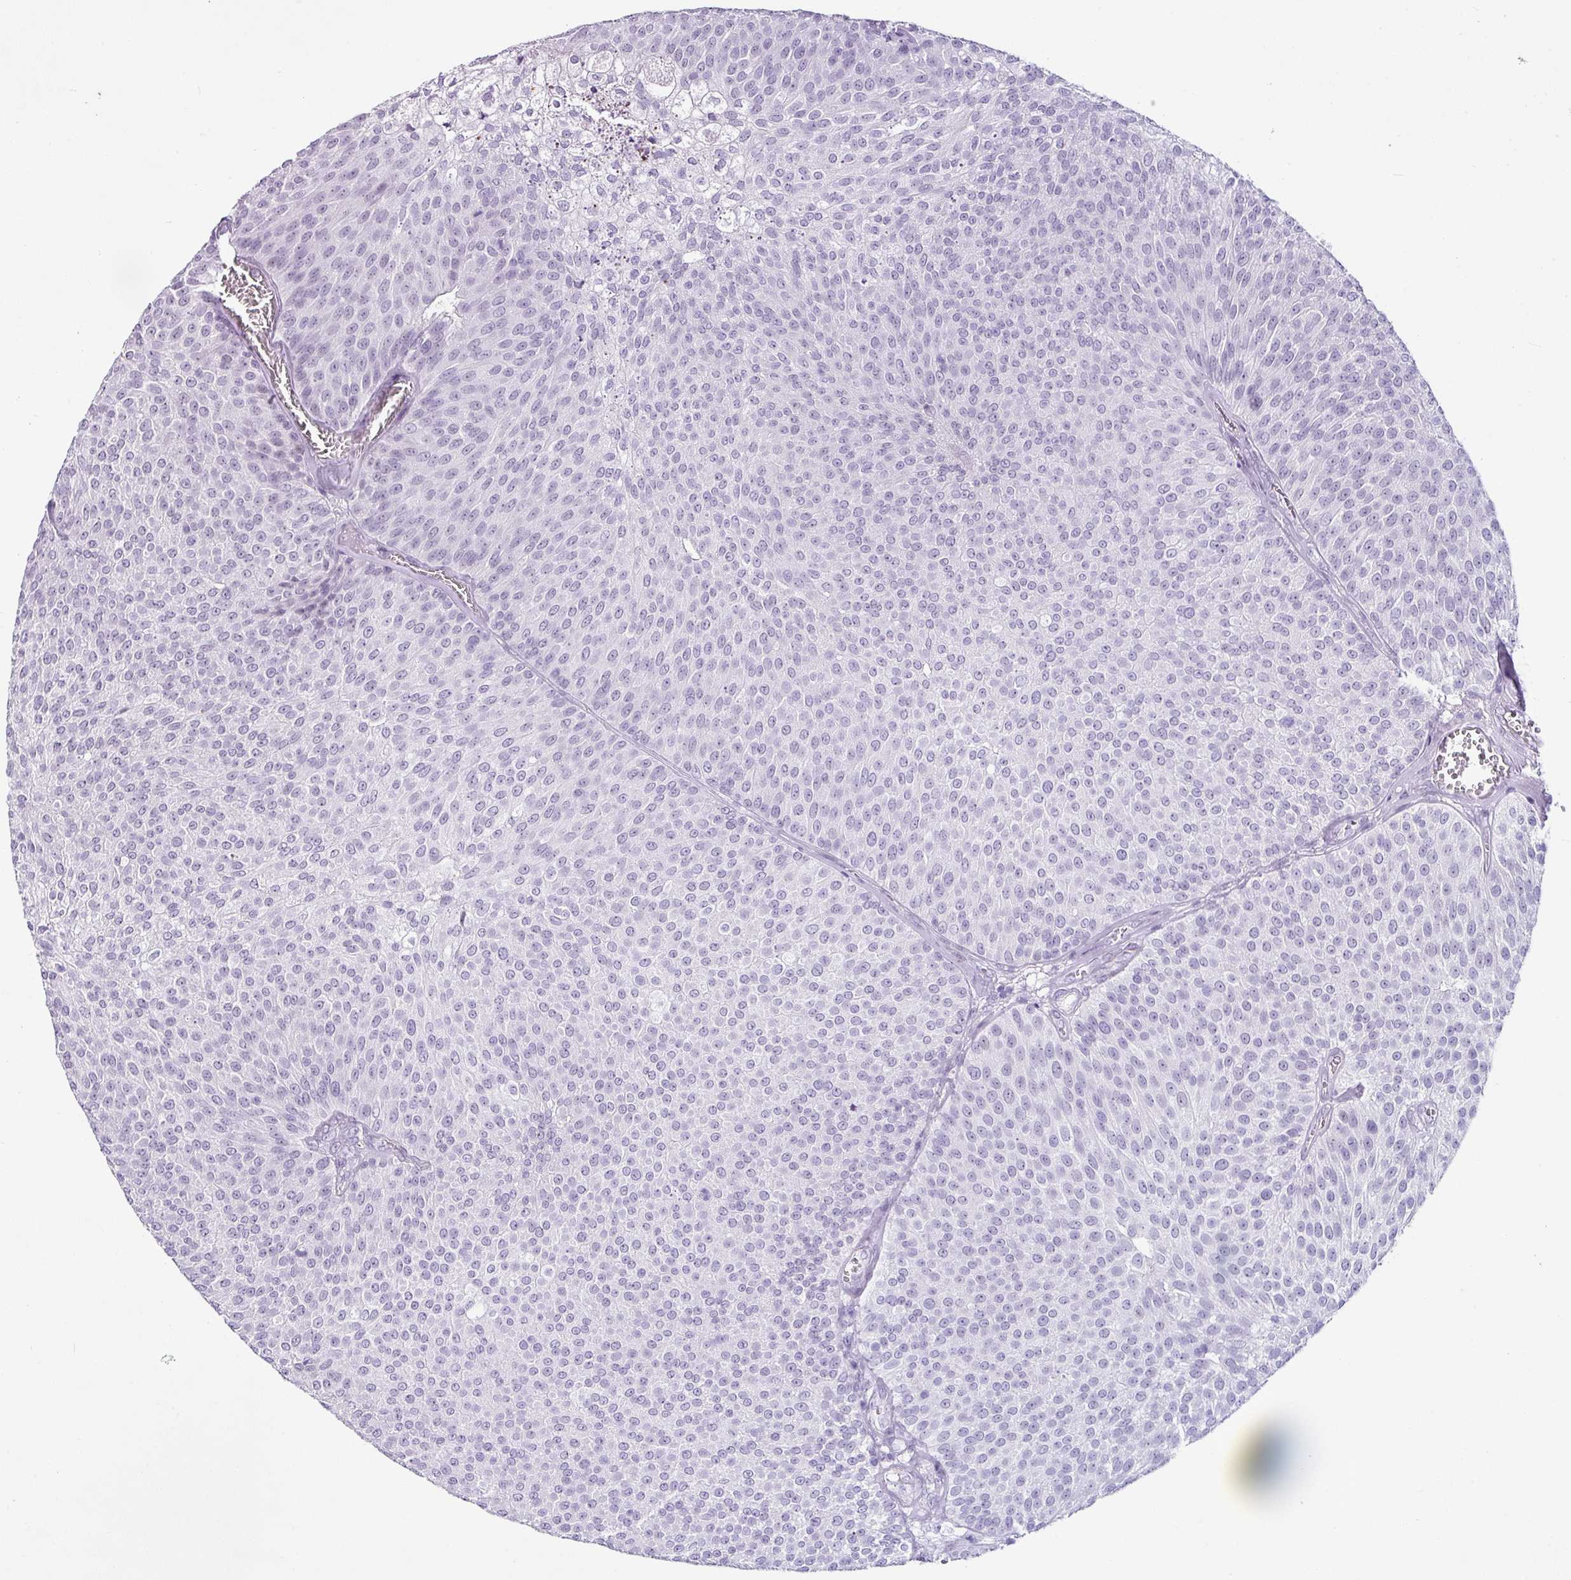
{"staining": {"intensity": "weak", "quantity": "<25%", "location": "nuclear"}, "tissue": "urothelial cancer", "cell_type": "Tumor cells", "image_type": "cancer", "snomed": [{"axis": "morphology", "description": "Urothelial carcinoma, Low grade"}, {"axis": "topography", "description": "Urinary bladder"}], "caption": "Tumor cells show no significant staining in urothelial cancer.", "gene": "TRA2A", "patient": {"sex": "female", "age": 79}}